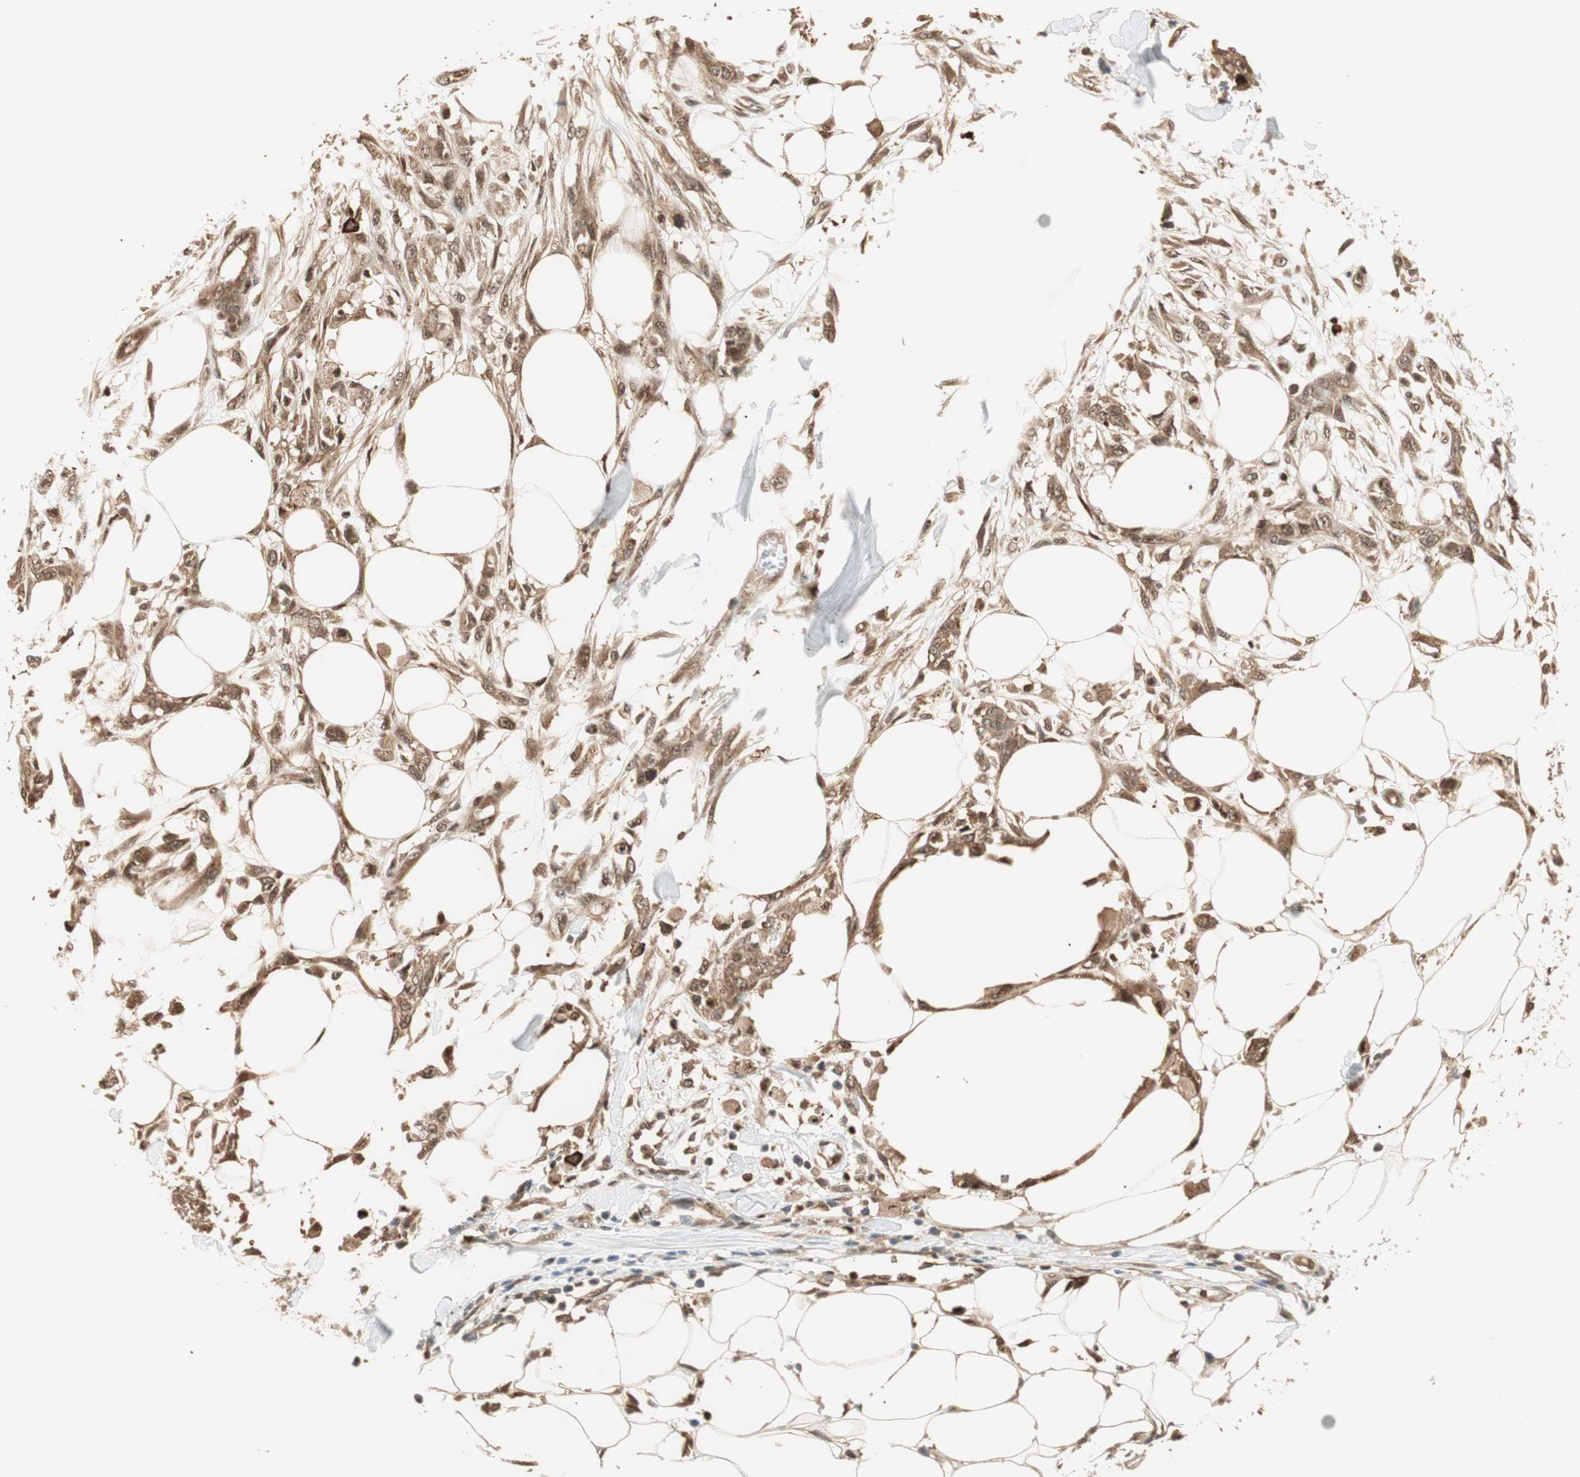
{"staining": {"intensity": "moderate", "quantity": ">75%", "location": "cytoplasmic/membranous,nuclear"}, "tissue": "skin cancer", "cell_type": "Tumor cells", "image_type": "cancer", "snomed": [{"axis": "morphology", "description": "Squamous cell carcinoma, NOS"}, {"axis": "topography", "description": "Skin"}], "caption": "The immunohistochemical stain shows moderate cytoplasmic/membranous and nuclear staining in tumor cells of skin cancer tissue.", "gene": "ZNF443", "patient": {"sex": "female", "age": 59}}